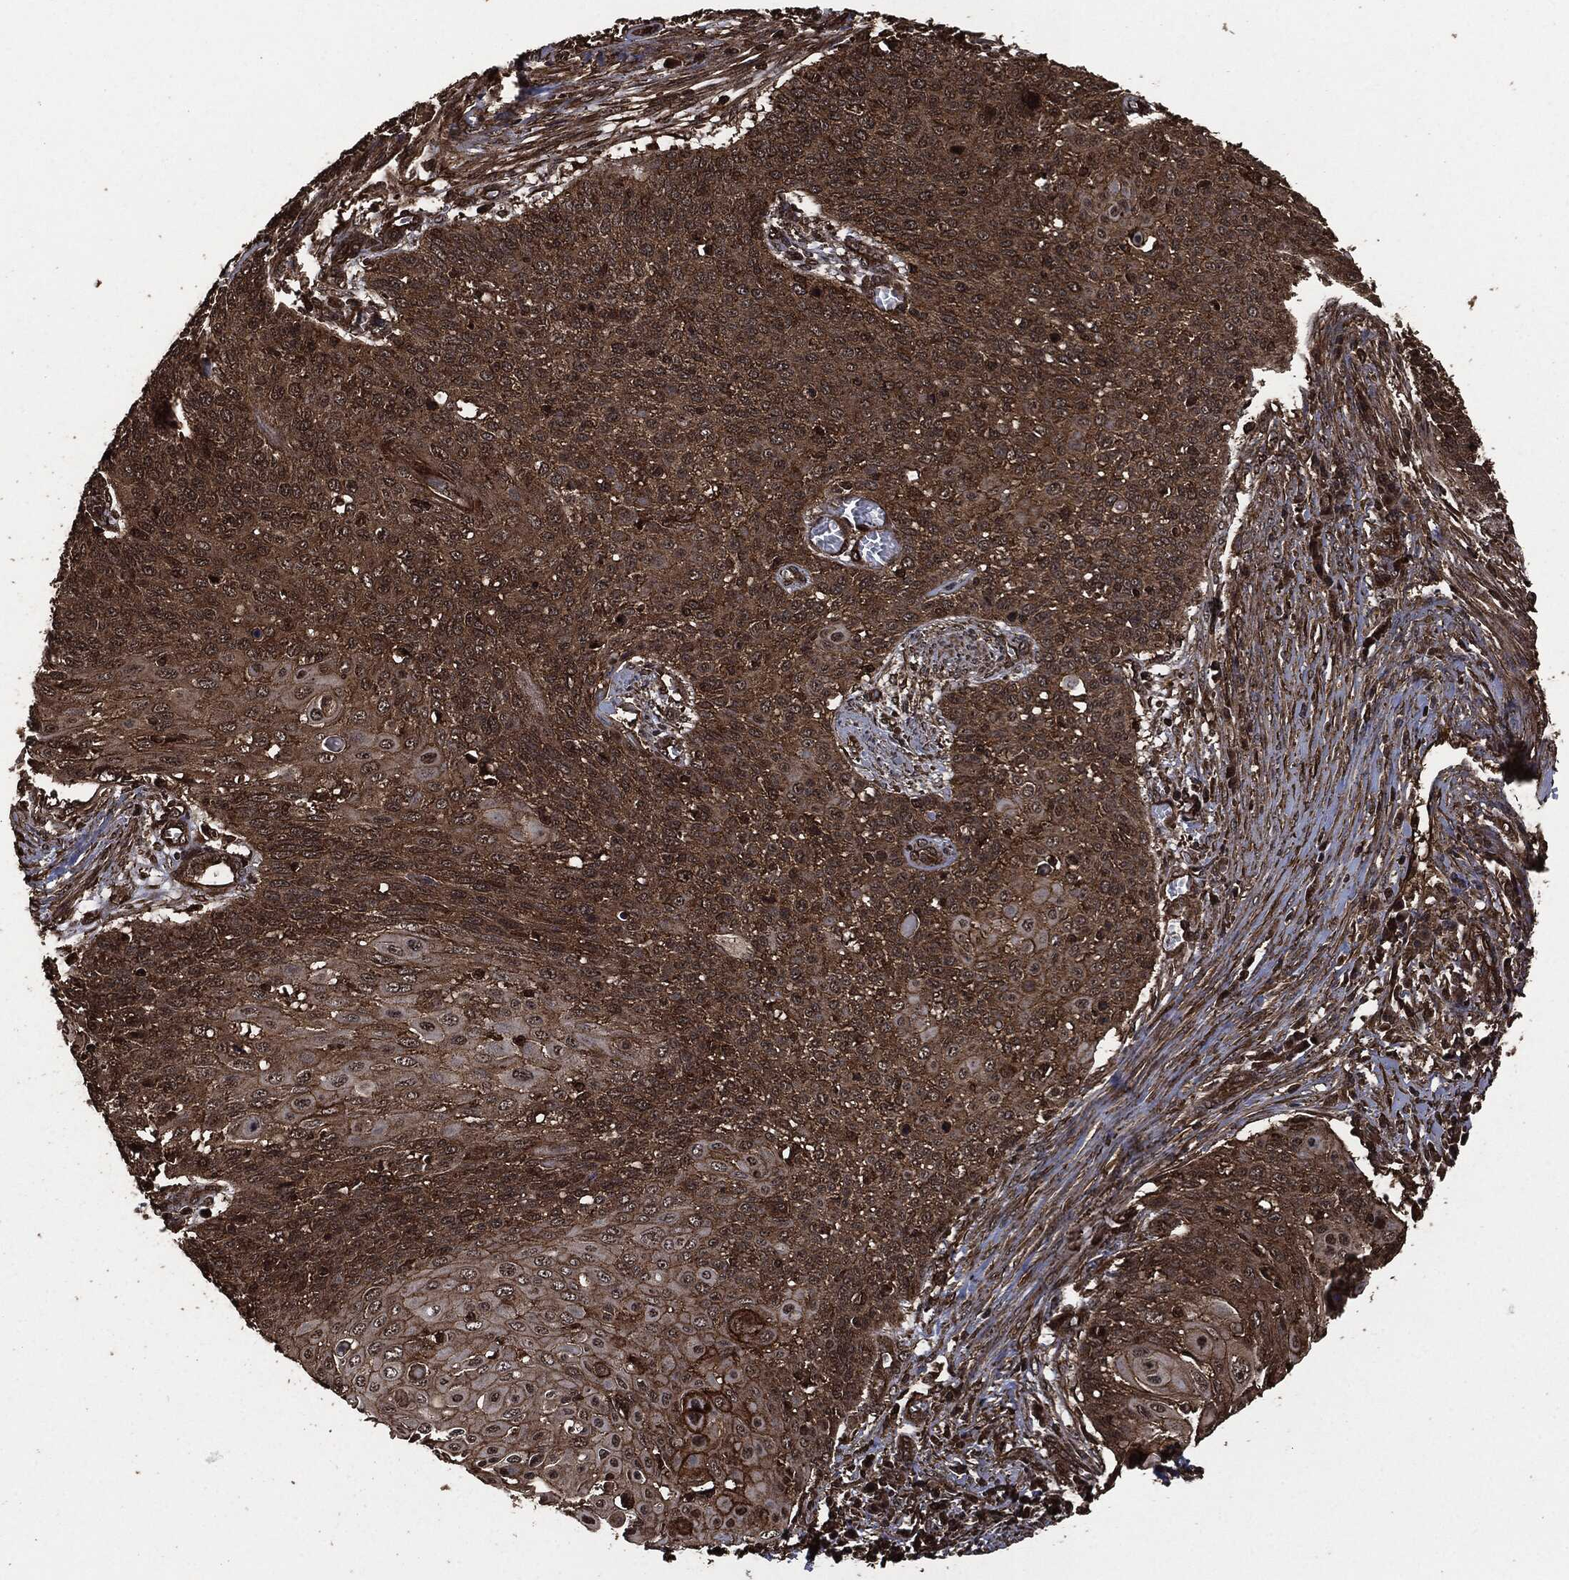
{"staining": {"intensity": "strong", "quantity": ">75%", "location": "cytoplasmic/membranous"}, "tissue": "cervical cancer", "cell_type": "Tumor cells", "image_type": "cancer", "snomed": [{"axis": "morphology", "description": "Squamous cell carcinoma, NOS"}, {"axis": "topography", "description": "Cervix"}], "caption": "Human cervical squamous cell carcinoma stained with a brown dye reveals strong cytoplasmic/membranous positive staining in approximately >75% of tumor cells.", "gene": "HRAS", "patient": {"sex": "female", "age": 39}}